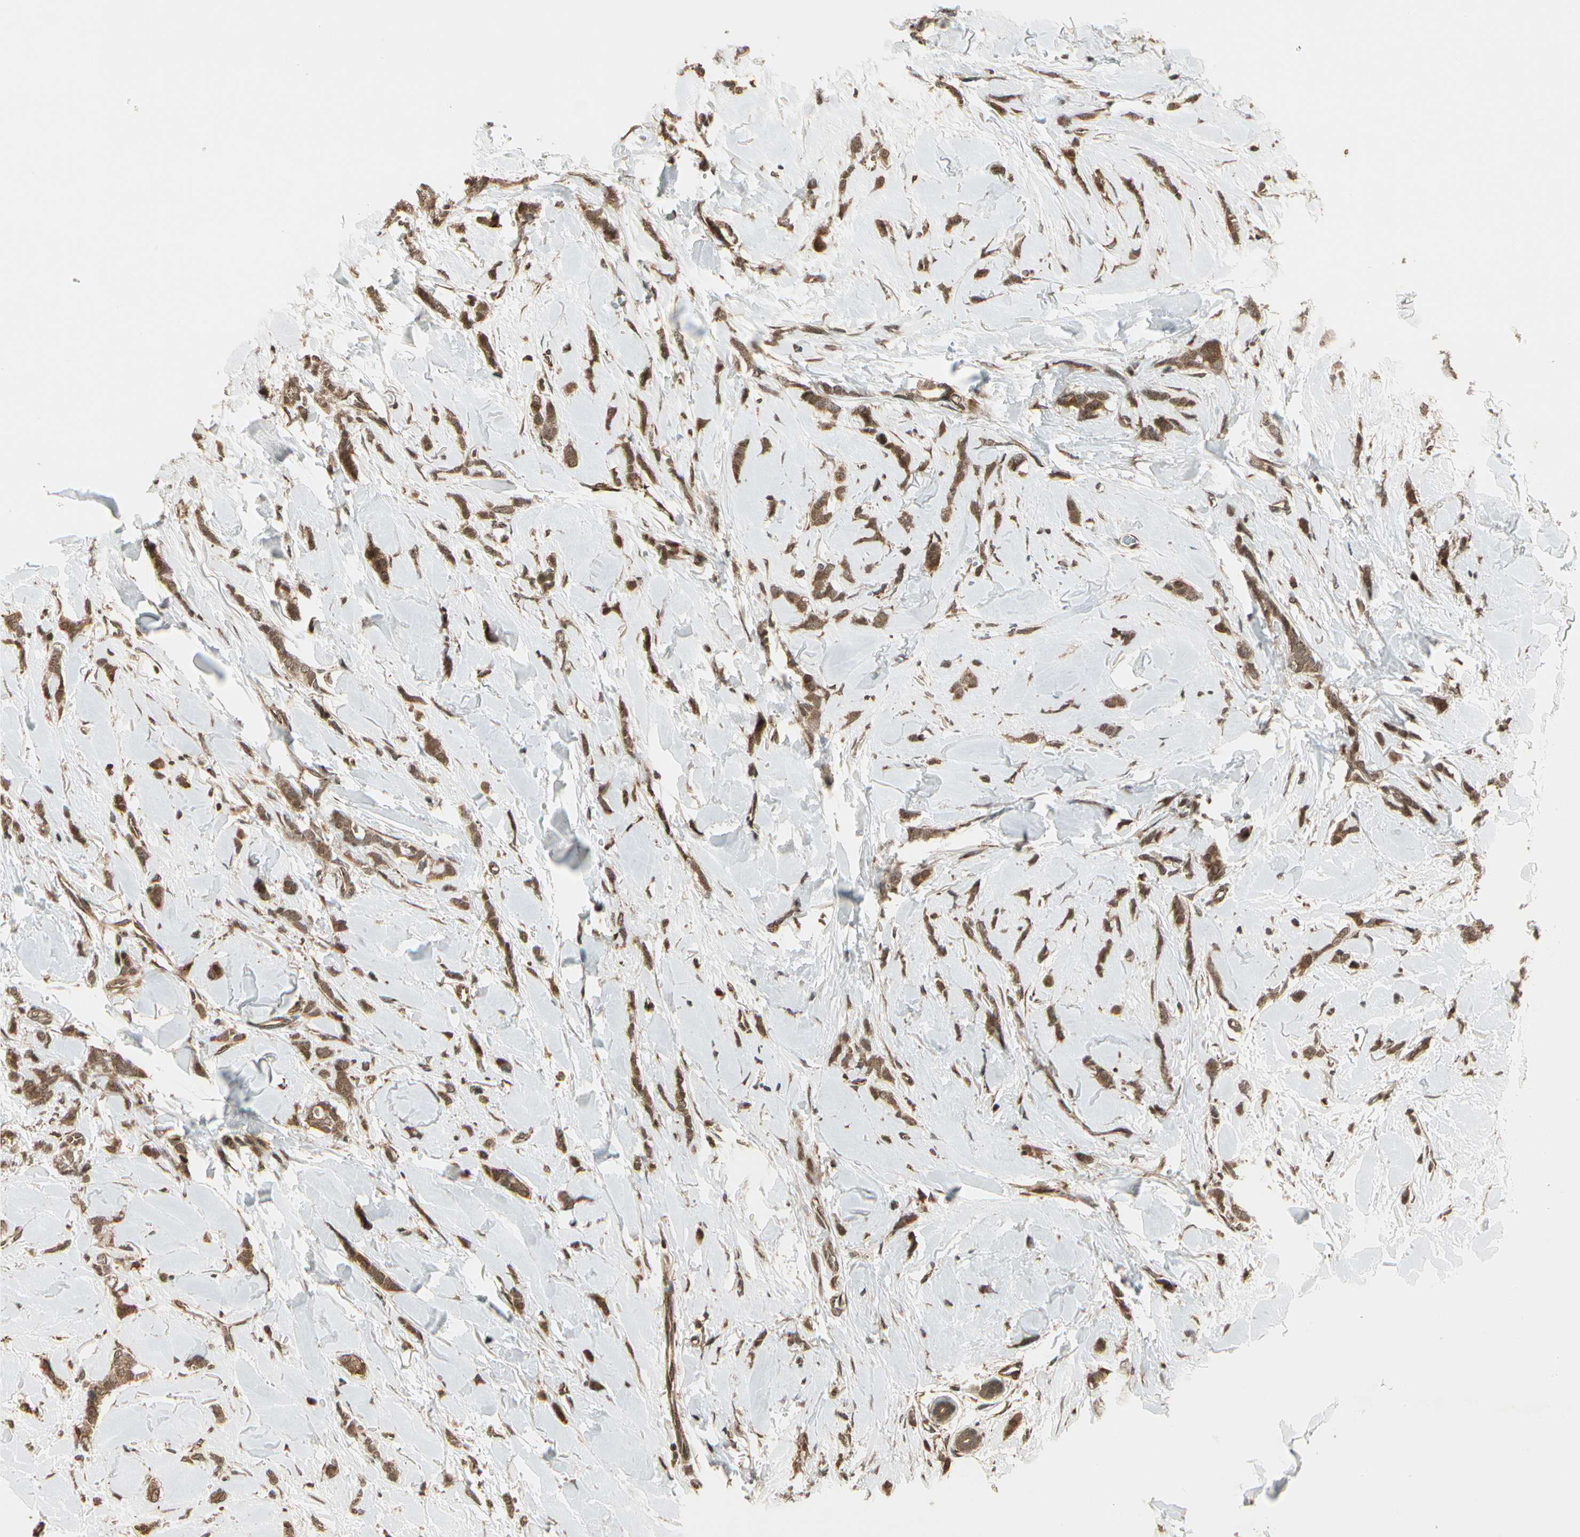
{"staining": {"intensity": "moderate", "quantity": ">75%", "location": "cytoplasmic/membranous"}, "tissue": "breast cancer", "cell_type": "Tumor cells", "image_type": "cancer", "snomed": [{"axis": "morphology", "description": "Lobular carcinoma"}, {"axis": "topography", "description": "Skin"}, {"axis": "topography", "description": "Breast"}], "caption": "Immunohistochemical staining of lobular carcinoma (breast) shows moderate cytoplasmic/membranous protein staining in about >75% of tumor cells.", "gene": "GLUL", "patient": {"sex": "female", "age": 46}}